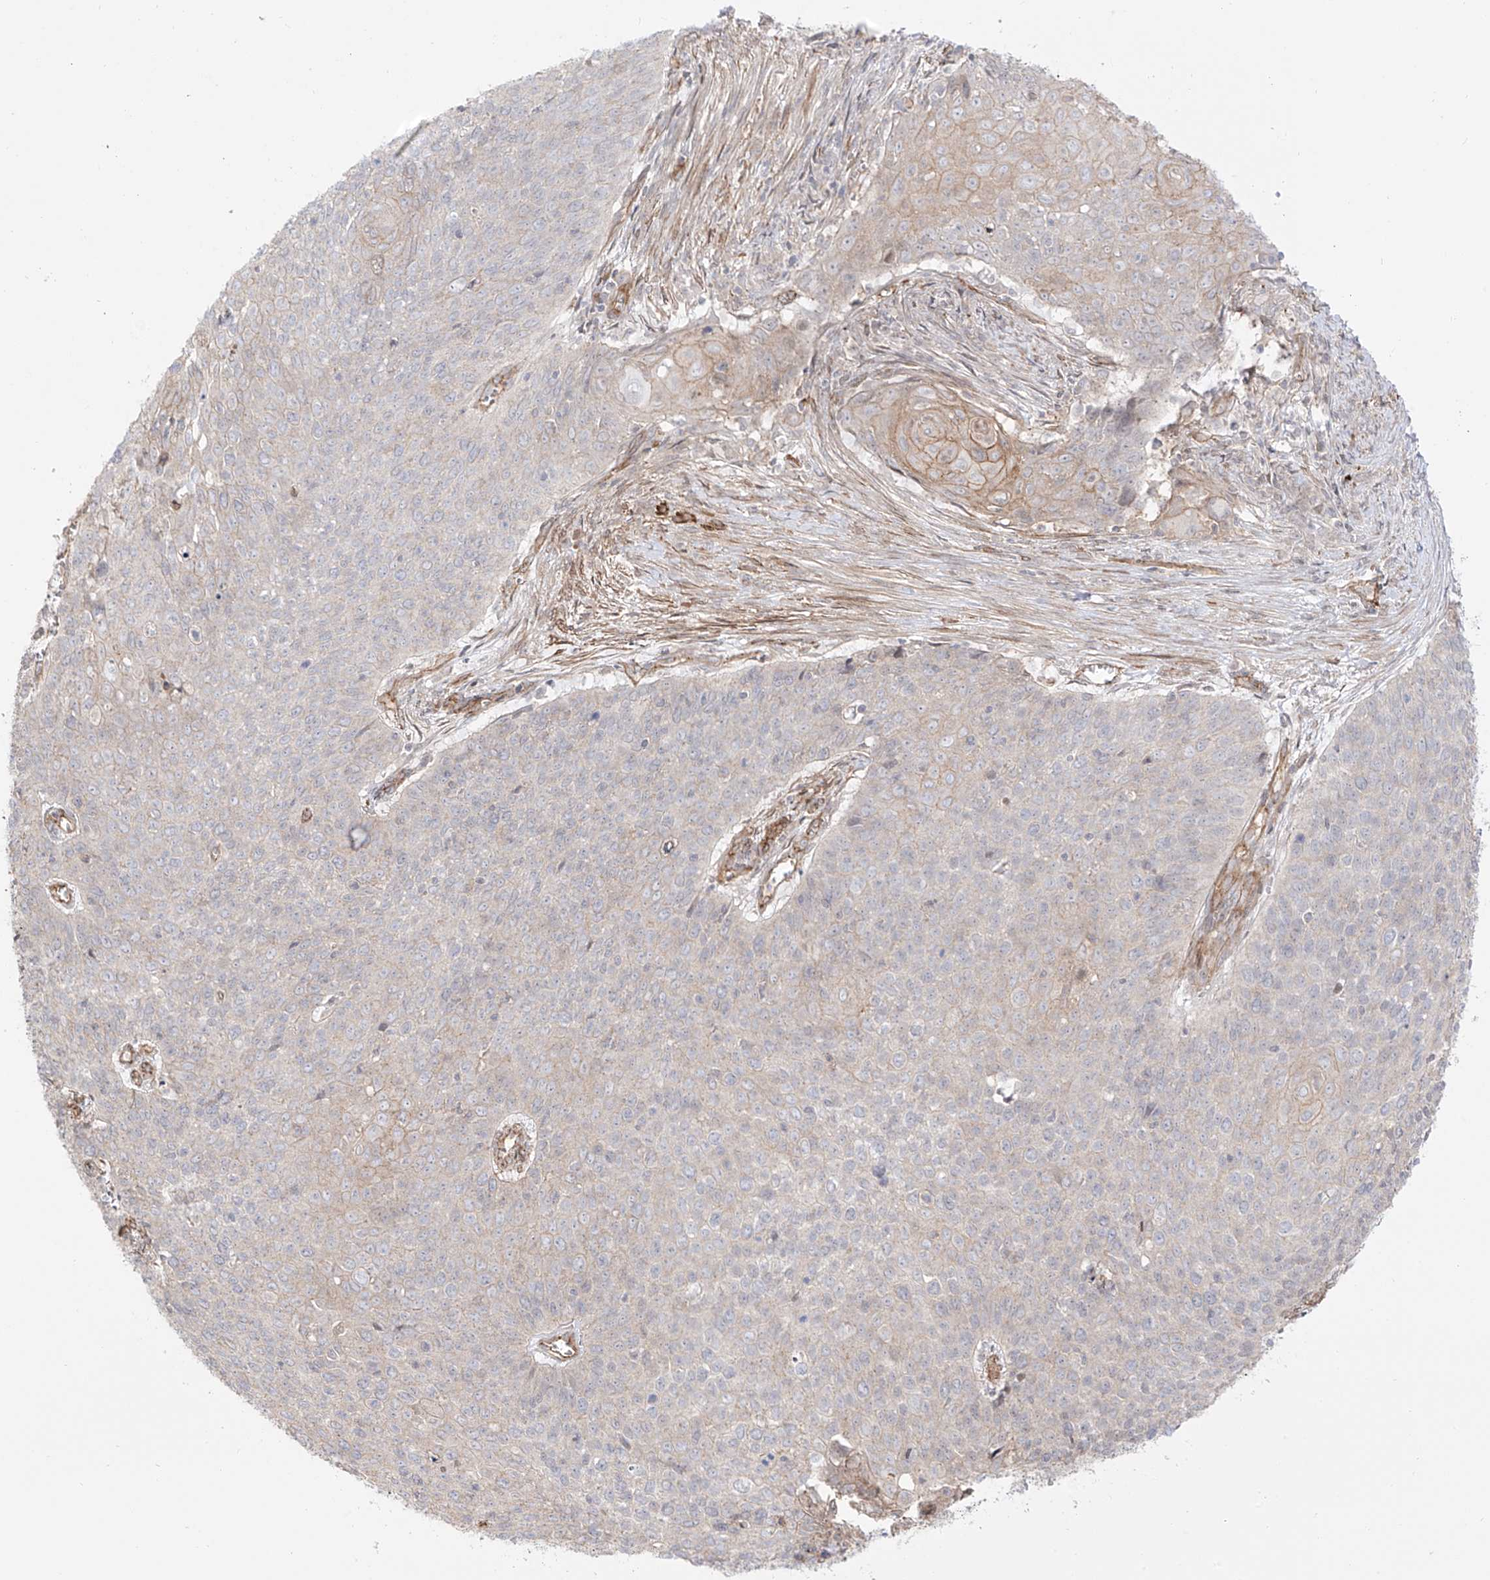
{"staining": {"intensity": "weak", "quantity": "<25%", "location": "cytoplasmic/membranous"}, "tissue": "cervical cancer", "cell_type": "Tumor cells", "image_type": "cancer", "snomed": [{"axis": "morphology", "description": "Squamous cell carcinoma, NOS"}, {"axis": "topography", "description": "Cervix"}], "caption": "IHC micrograph of neoplastic tissue: human cervical squamous cell carcinoma stained with DAB (3,3'-diaminobenzidine) demonstrates no significant protein staining in tumor cells.", "gene": "ZNF180", "patient": {"sex": "female", "age": 39}}